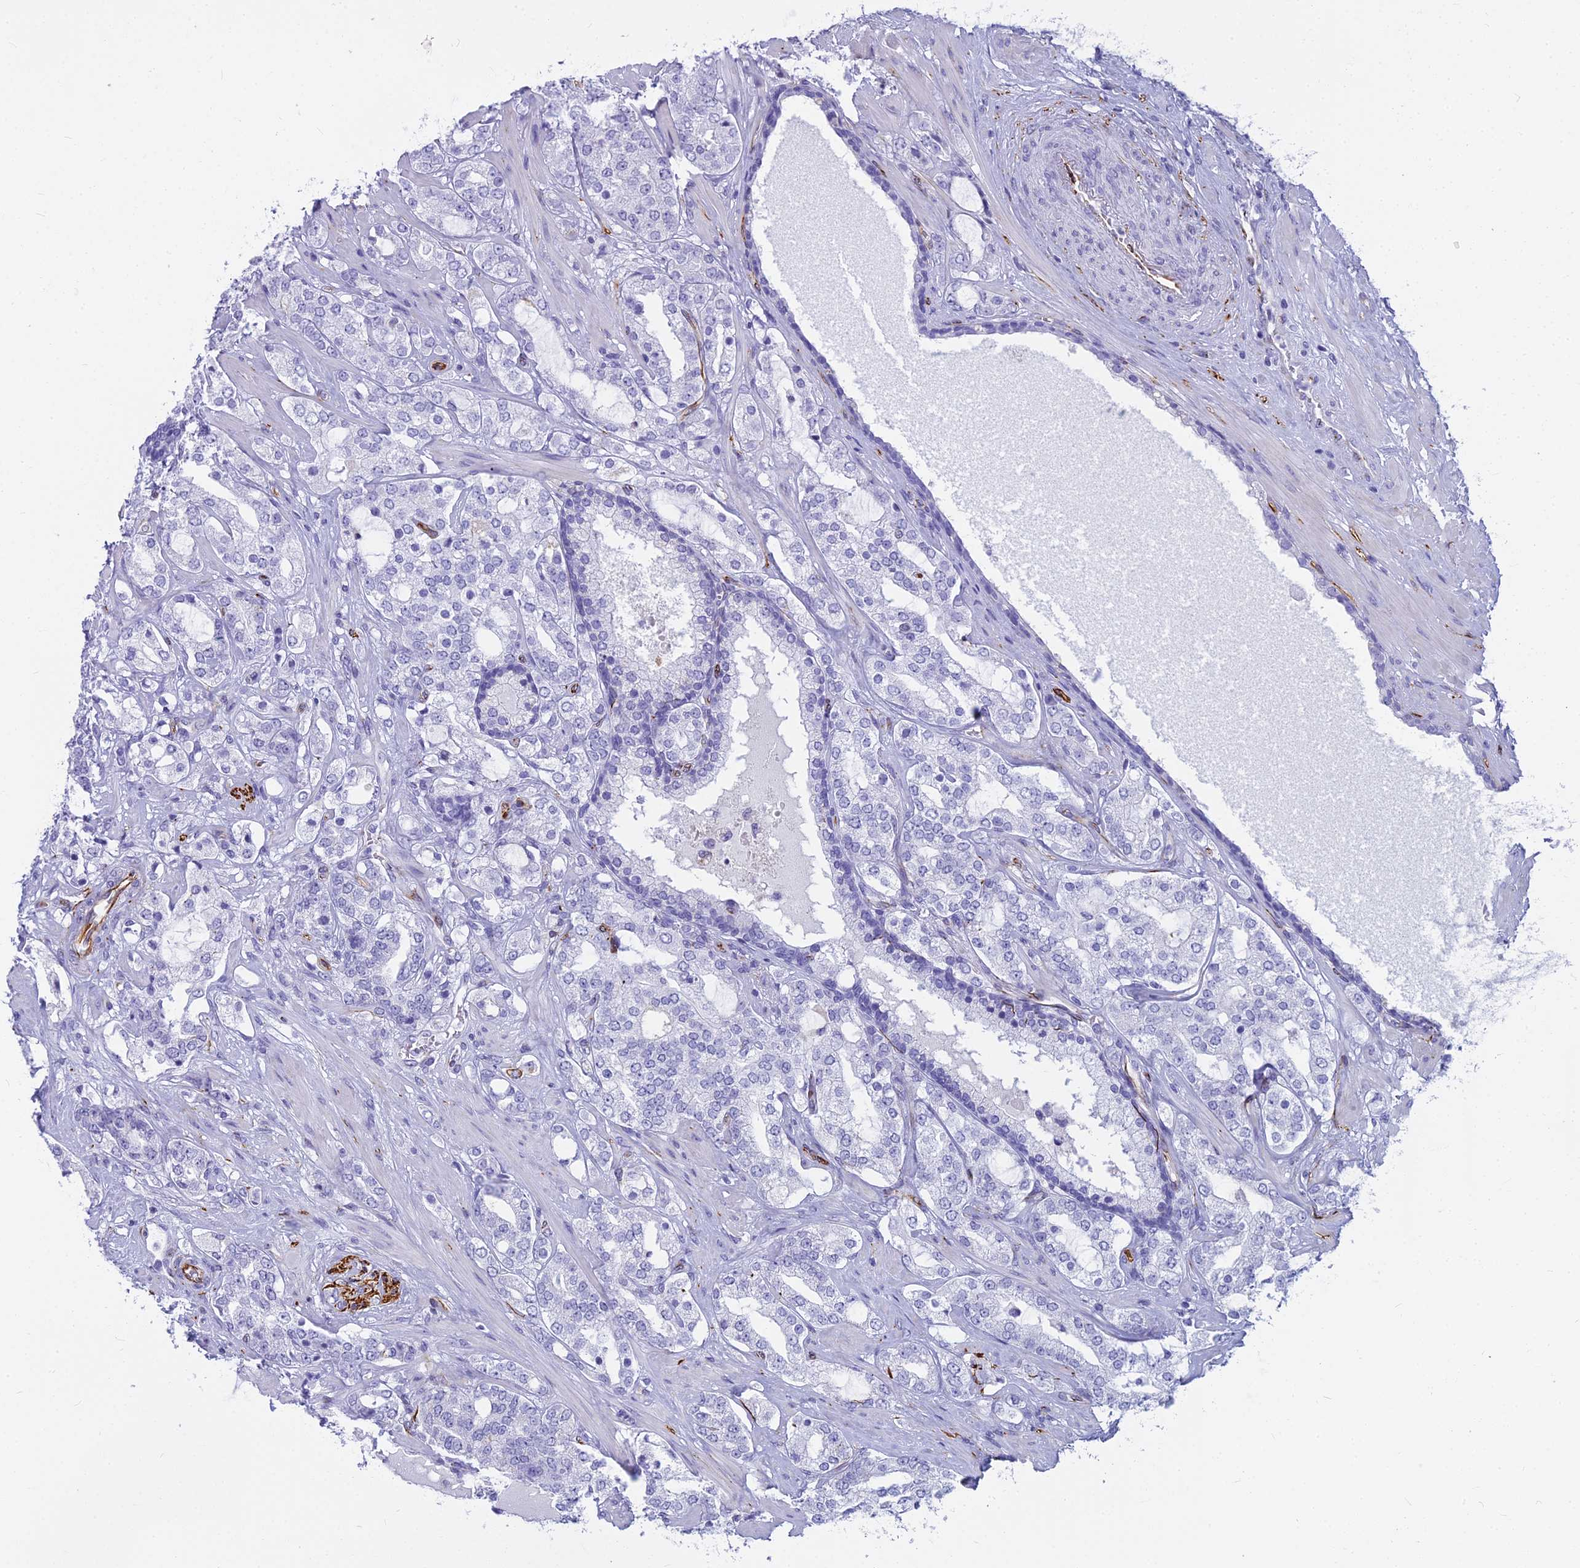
{"staining": {"intensity": "negative", "quantity": "none", "location": "none"}, "tissue": "prostate cancer", "cell_type": "Tumor cells", "image_type": "cancer", "snomed": [{"axis": "morphology", "description": "Adenocarcinoma, High grade"}, {"axis": "topography", "description": "Prostate"}], "caption": "DAB (3,3'-diaminobenzidine) immunohistochemical staining of human prostate high-grade adenocarcinoma shows no significant staining in tumor cells.", "gene": "EVI2A", "patient": {"sex": "male", "age": 64}}